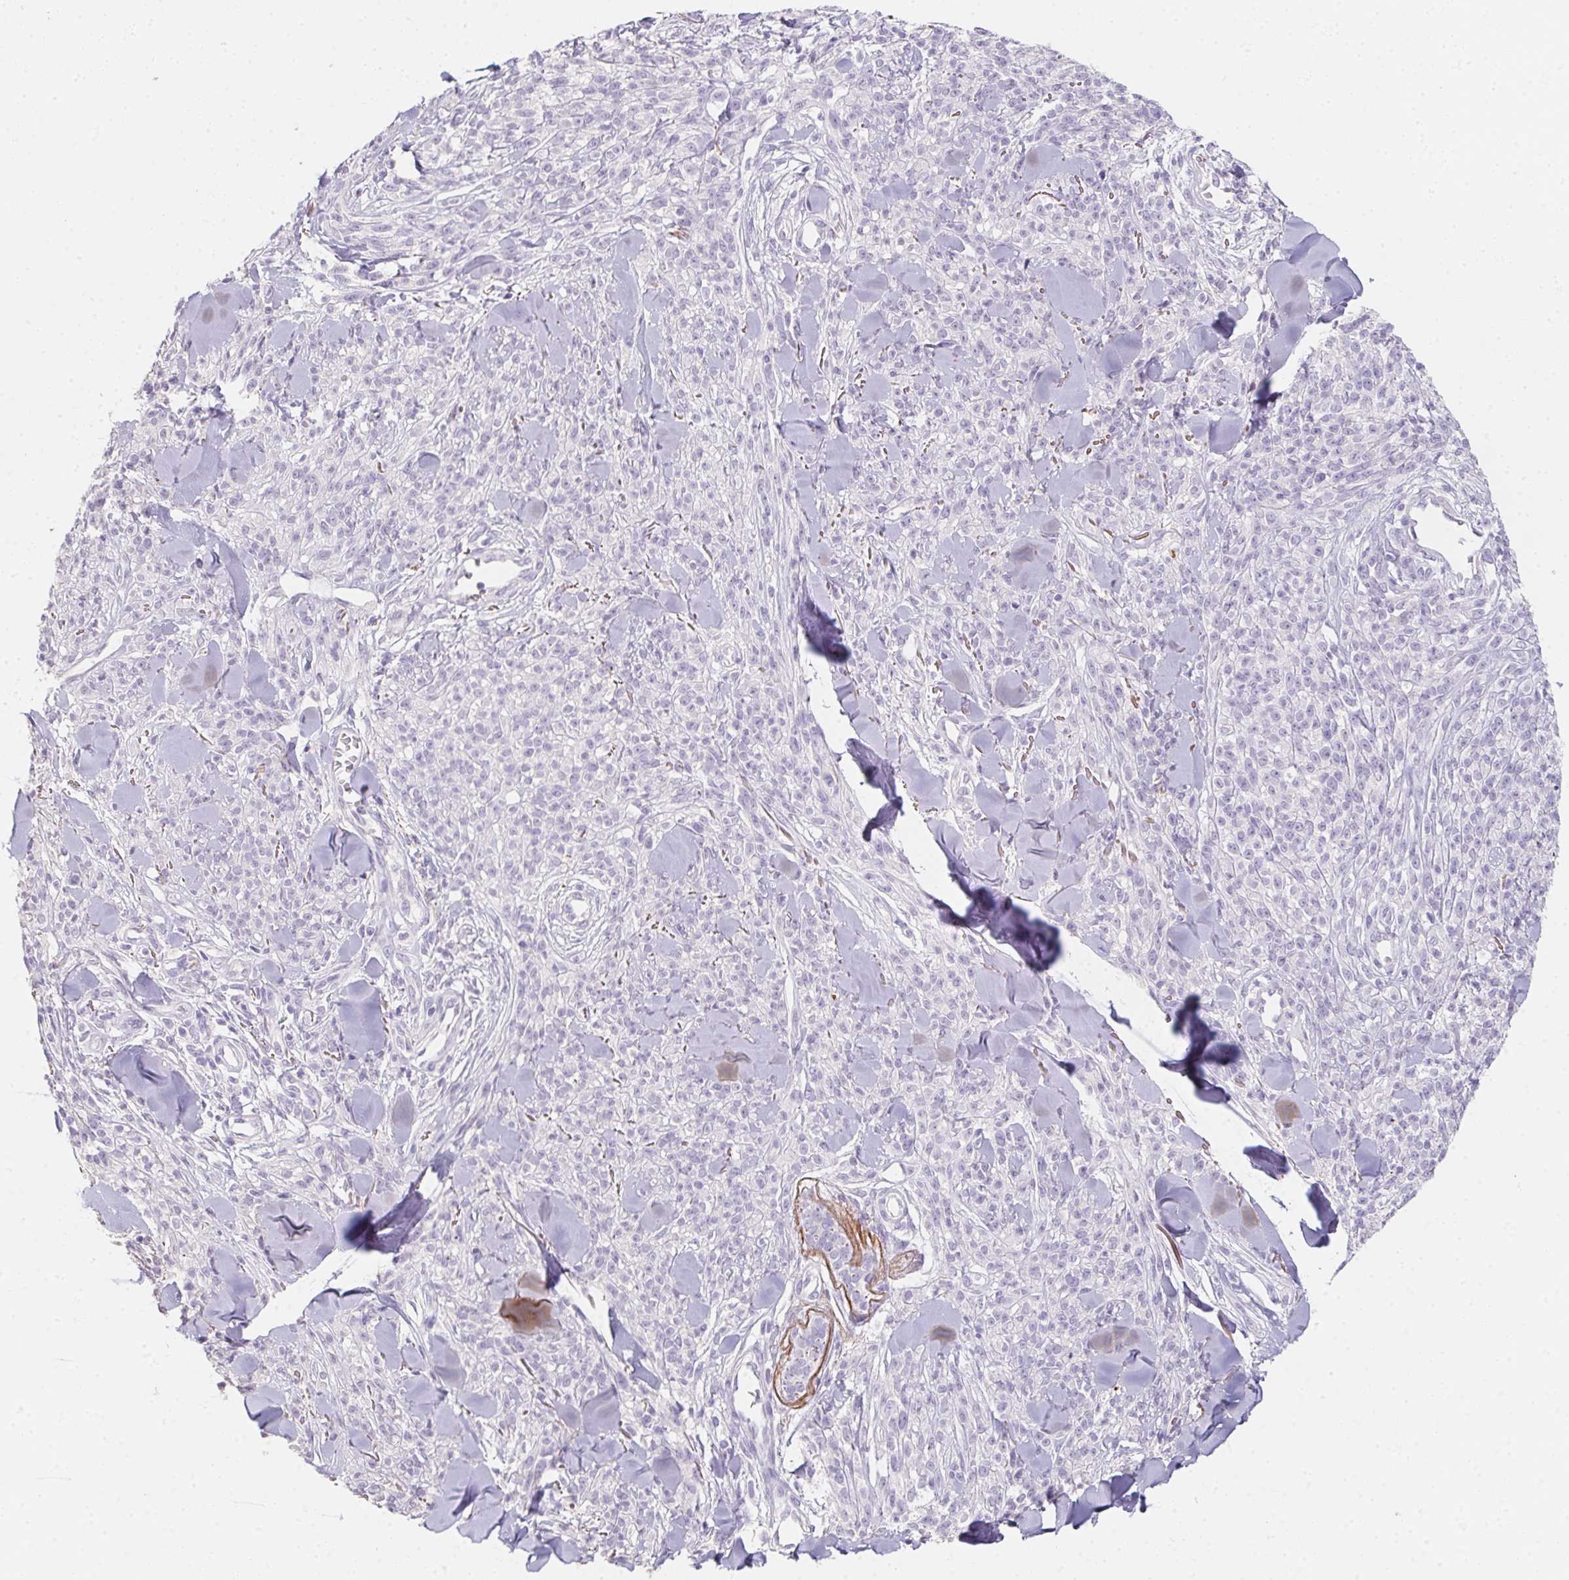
{"staining": {"intensity": "negative", "quantity": "none", "location": "none"}, "tissue": "melanoma", "cell_type": "Tumor cells", "image_type": "cancer", "snomed": [{"axis": "morphology", "description": "Malignant melanoma, NOS"}, {"axis": "topography", "description": "Skin"}, {"axis": "topography", "description": "Skin of trunk"}], "caption": "DAB (3,3'-diaminobenzidine) immunohistochemical staining of malignant melanoma reveals no significant expression in tumor cells. Nuclei are stained in blue.", "gene": "MYL4", "patient": {"sex": "male", "age": 74}}